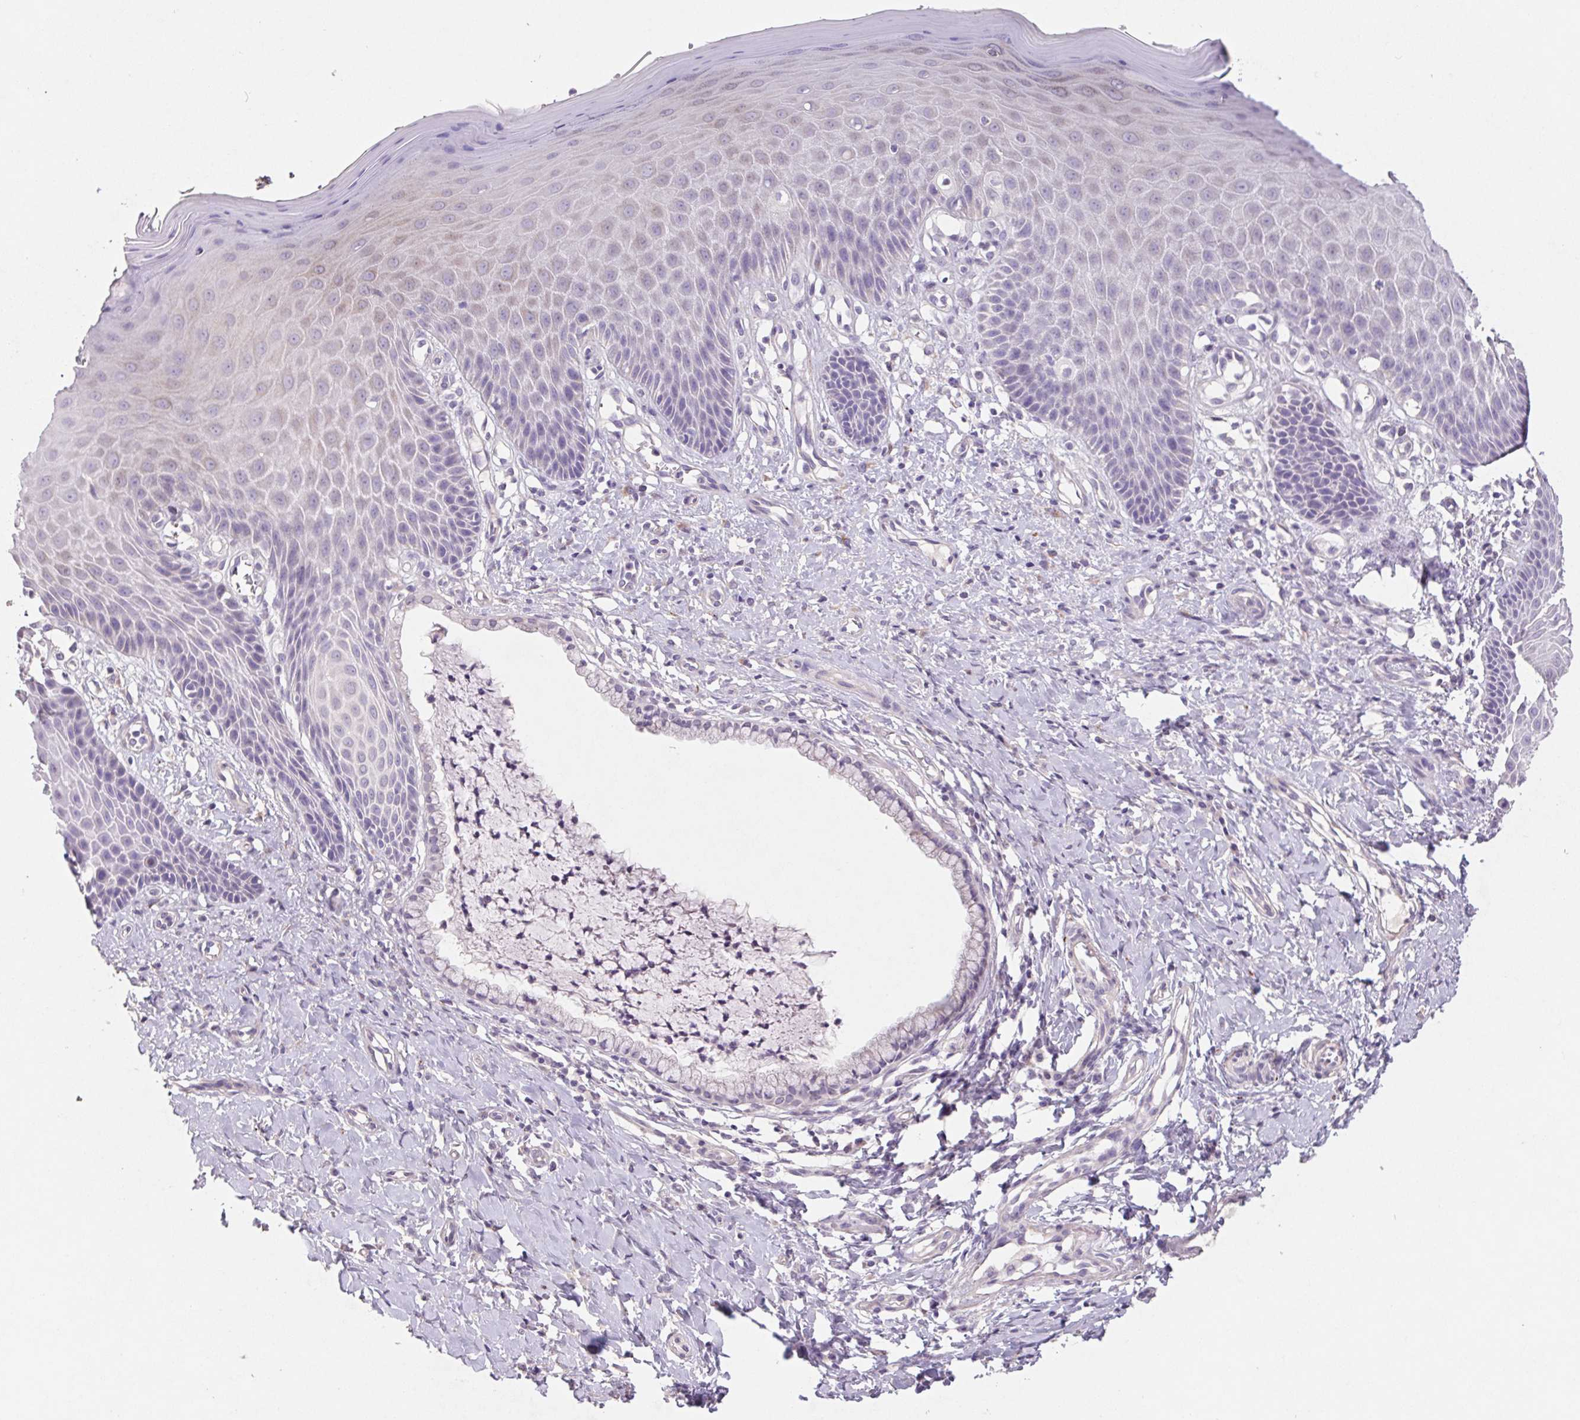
{"staining": {"intensity": "negative", "quantity": "none", "location": "none"}, "tissue": "vagina", "cell_type": "Squamous epithelial cells", "image_type": "normal", "snomed": [{"axis": "morphology", "description": "Normal tissue, NOS"}, {"axis": "topography", "description": "Vagina"}], "caption": "IHC histopathology image of unremarkable vagina: human vagina stained with DAB (3,3'-diaminobenzidine) reveals no significant protein expression in squamous epithelial cells.", "gene": "GRM2", "patient": {"sex": "female", "age": 83}}